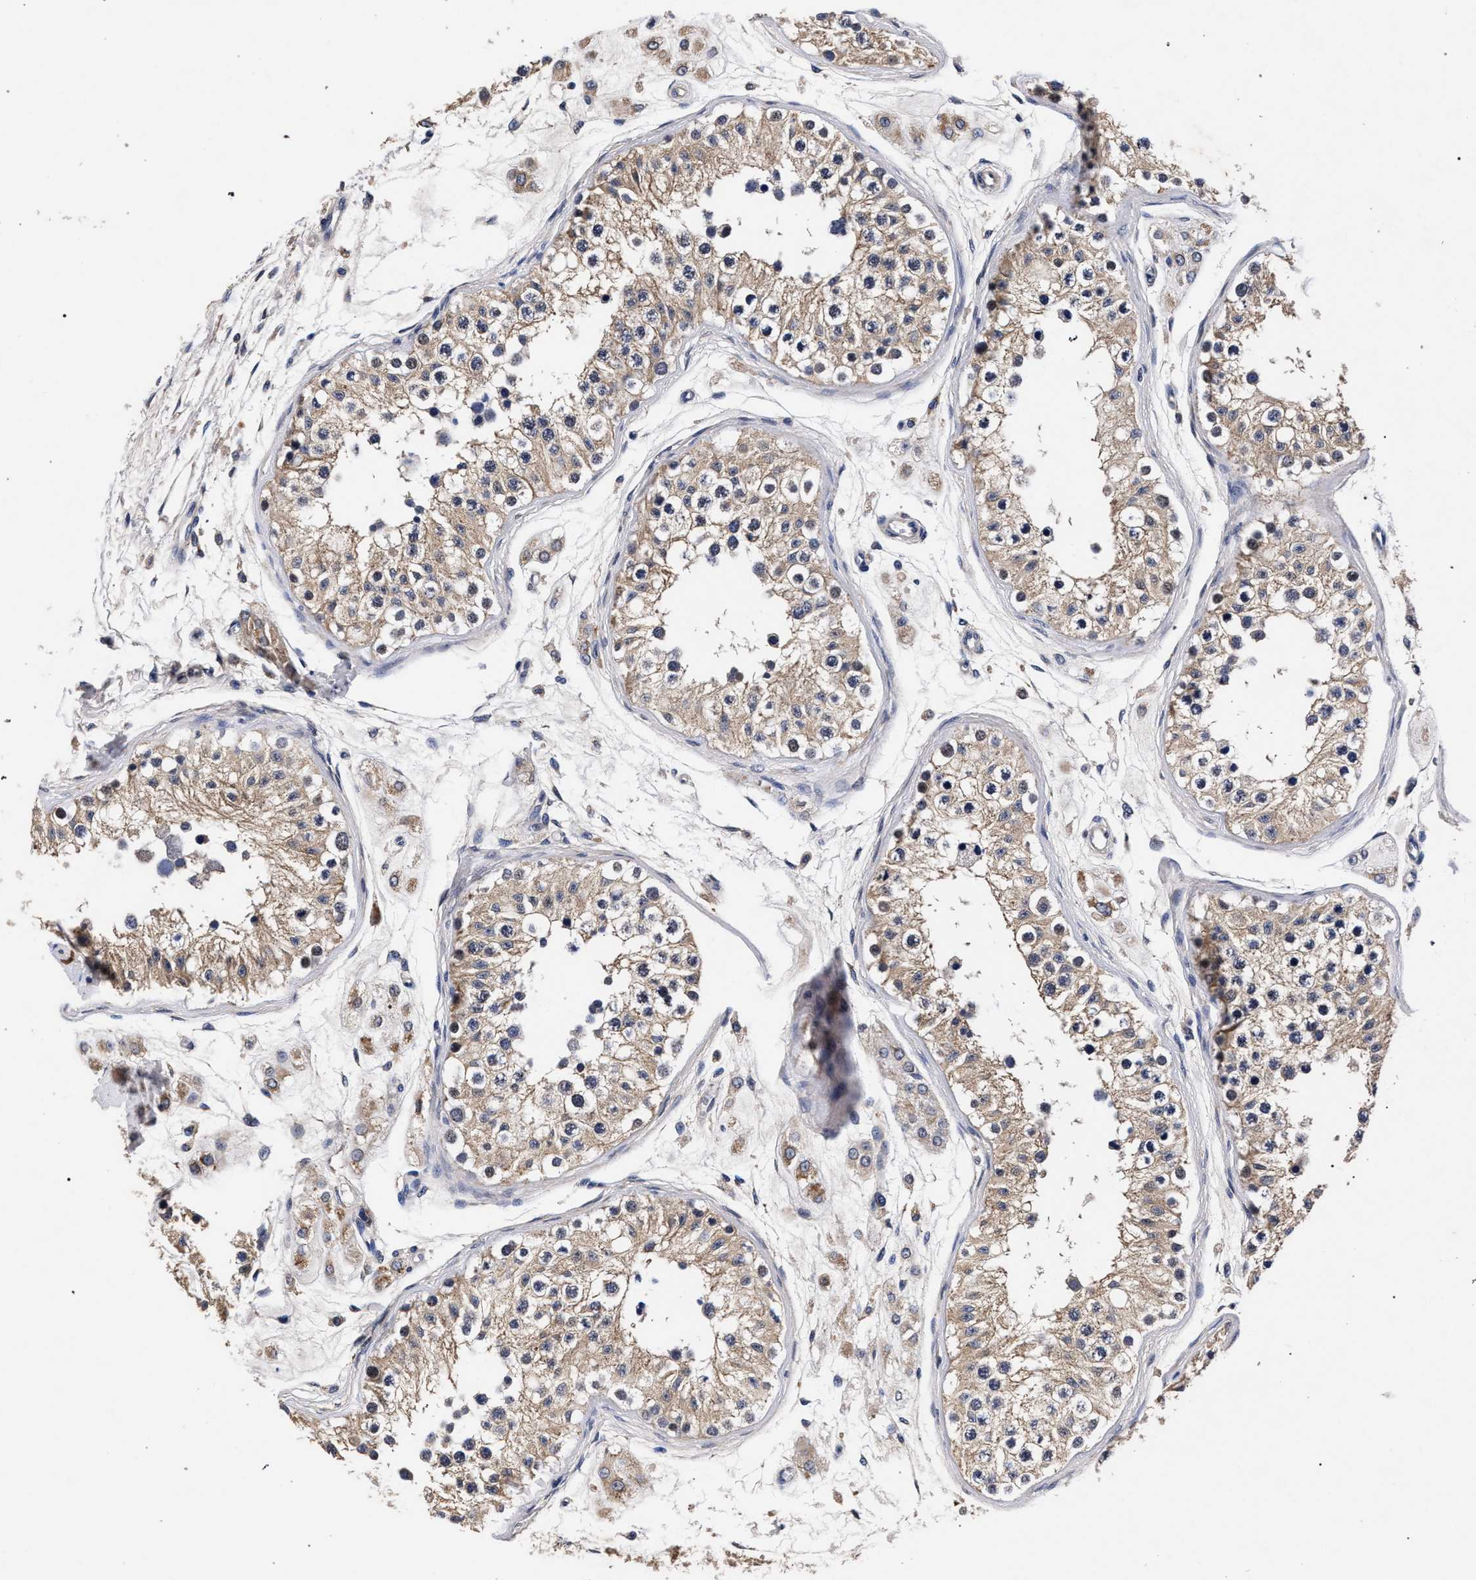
{"staining": {"intensity": "weak", "quantity": "25%-75%", "location": "cytoplasmic/membranous"}, "tissue": "testis", "cell_type": "Cells in seminiferous ducts", "image_type": "normal", "snomed": [{"axis": "morphology", "description": "Normal tissue, NOS"}, {"axis": "morphology", "description": "Adenocarcinoma, metastatic, NOS"}, {"axis": "topography", "description": "Testis"}], "caption": "About 25%-75% of cells in seminiferous ducts in normal human testis display weak cytoplasmic/membranous protein positivity as visualized by brown immunohistochemical staining.", "gene": "CFAP95", "patient": {"sex": "male", "age": 26}}